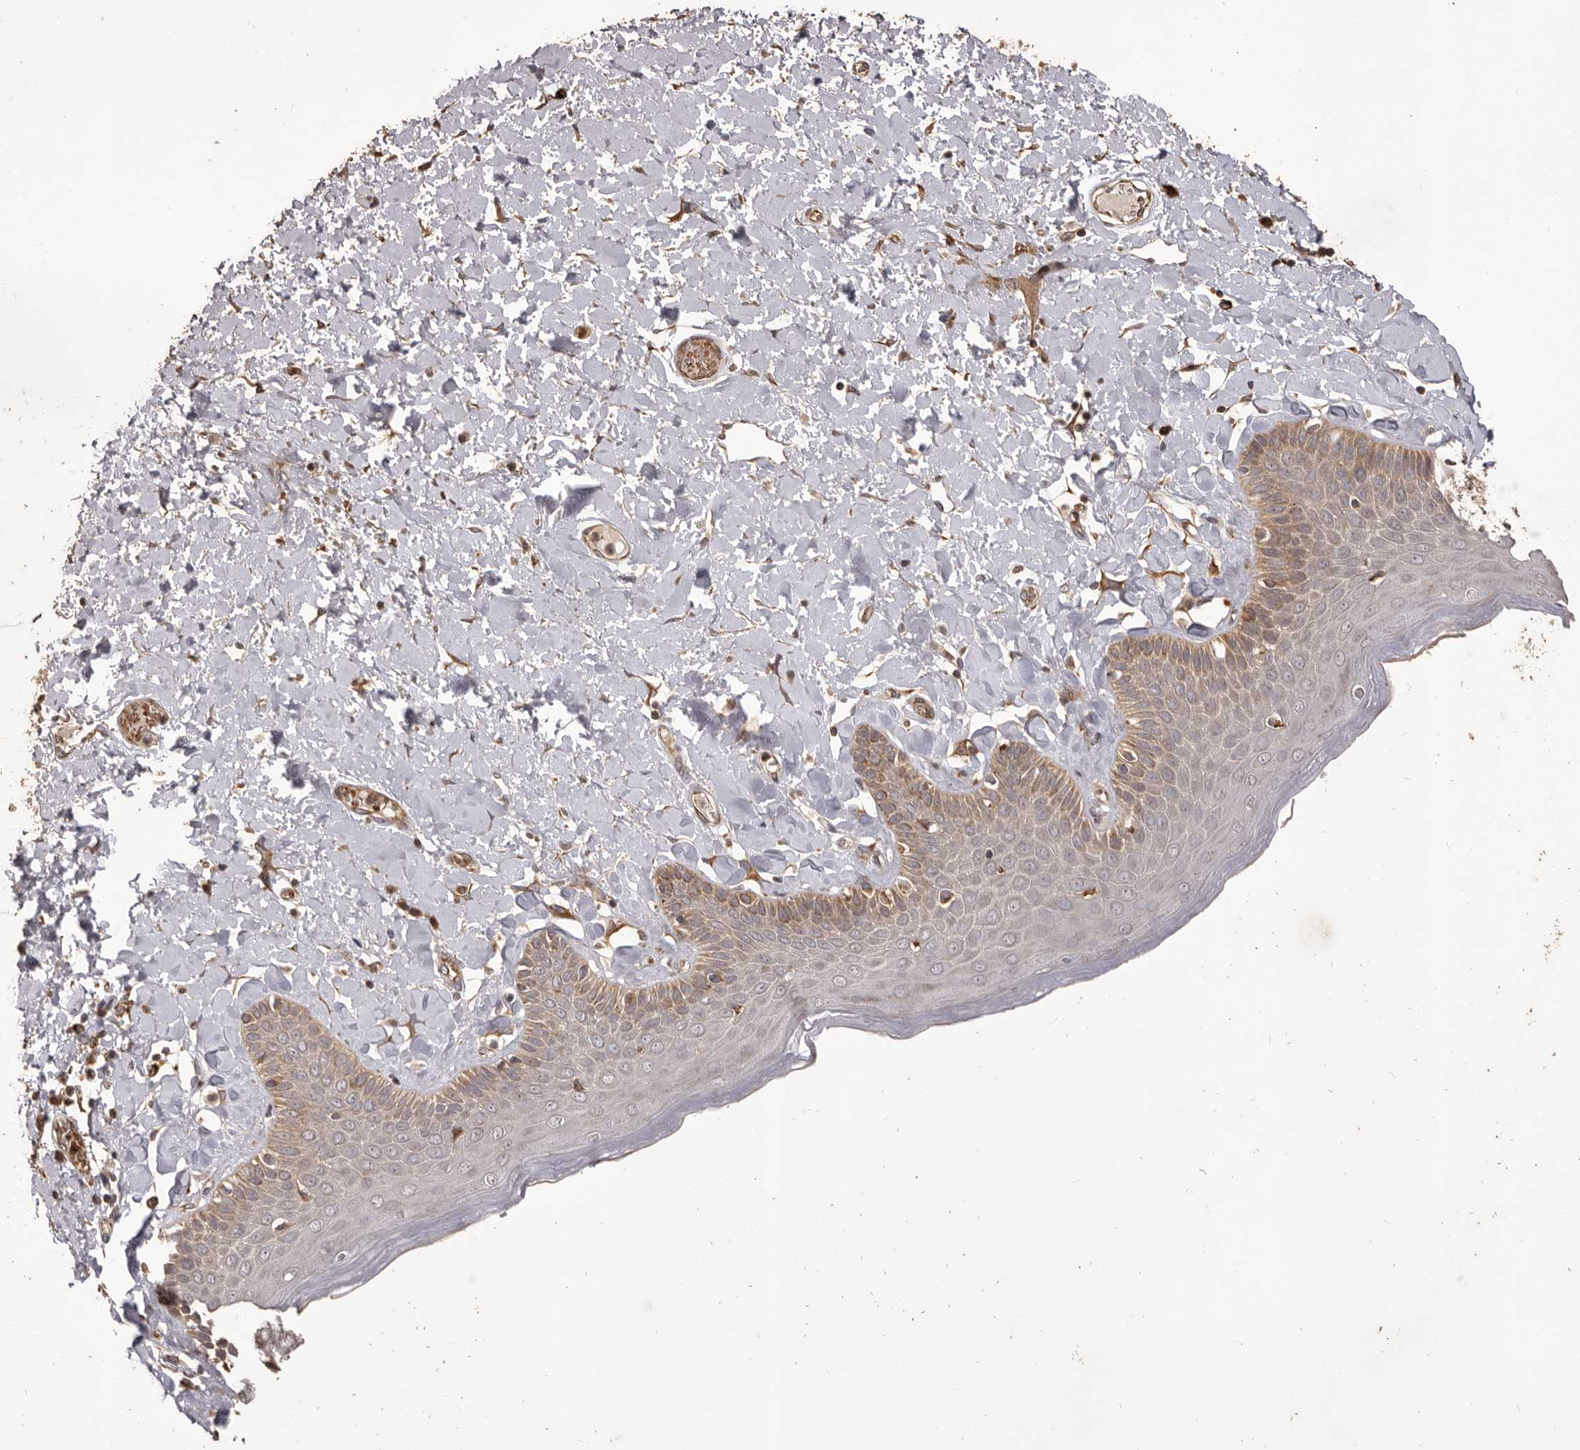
{"staining": {"intensity": "moderate", "quantity": "25%-75%", "location": "cytoplasmic/membranous"}, "tissue": "skin", "cell_type": "Epidermal cells", "image_type": "normal", "snomed": [{"axis": "morphology", "description": "Normal tissue, NOS"}, {"axis": "topography", "description": "Anal"}], "caption": "Immunohistochemistry (IHC) (DAB) staining of unremarkable human skin shows moderate cytoplasmic/membranous protein expression in approximately 25%-75% of epidermal cells. (IHC, brightfield microscopy, high magnification).", "gene": "QRSL1", "patient": {"sex": "male", "age": 69}}